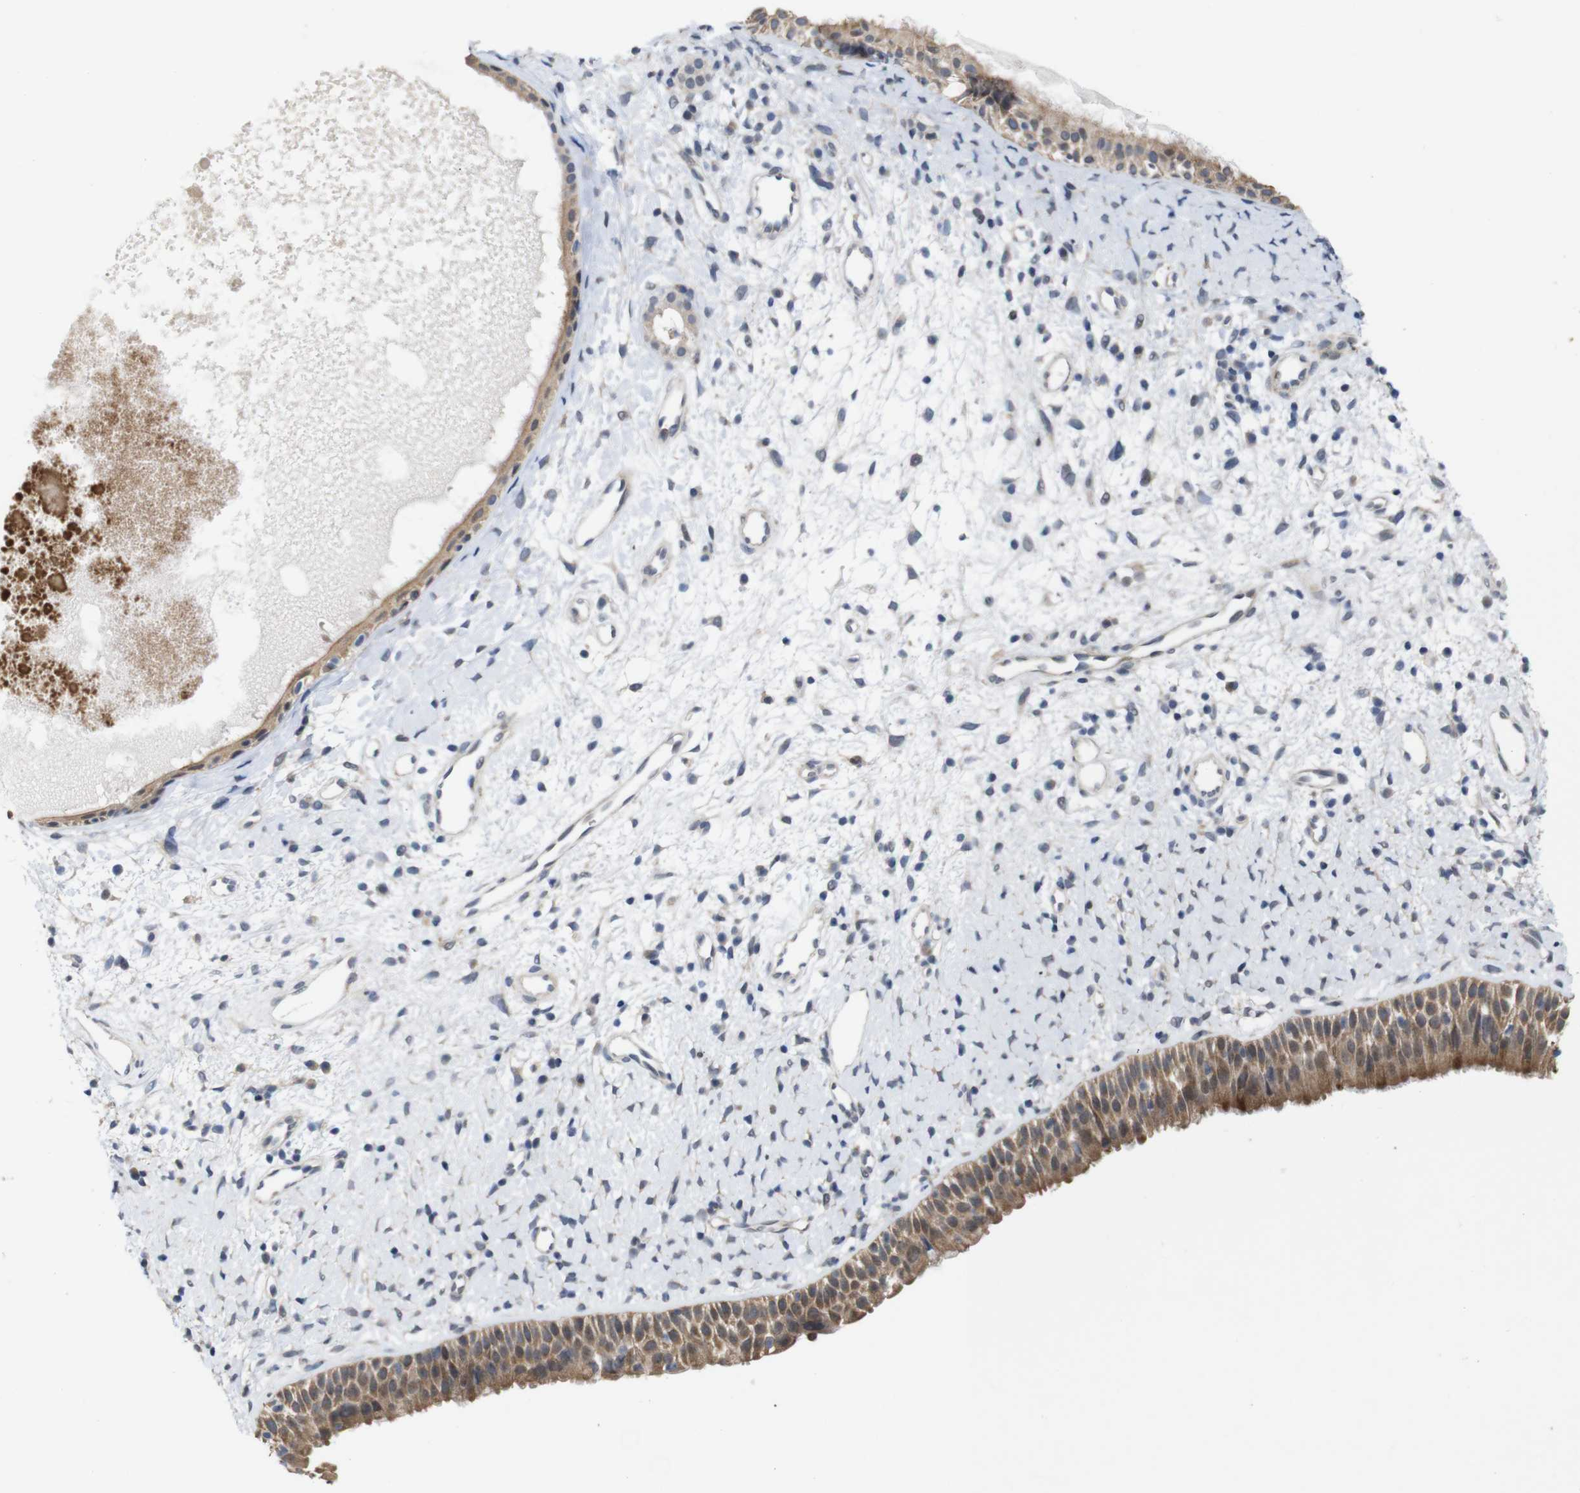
{"staining": {"intensity": "moderate", "quantity": ">75%", "location": "cytoplasmic/membranous"}, "tissue": "nasopharynx", "cell_type": "Respiratory epithelial cells", "image_type": "normal", "snomed": [{"axis": "morphology", "description": "Normal tissue, NOS"}, {"axis": "topography", "description": "Nasopharynx"}], "caption": "Immunohistochemical staining of unremarkable human nasopharynx displays >75% levels of moderate cytoplasmic/membranous protein staining in about >75% of respiratory epithelial cells. (Stains: DAB (3,3'-diaminobenzidine) in brown, nuclei in blue, Microscopy: brightfield microscopy at high magnification).", "gene": "ATP7B", "patient": {"sex": "male", "age": 22}}